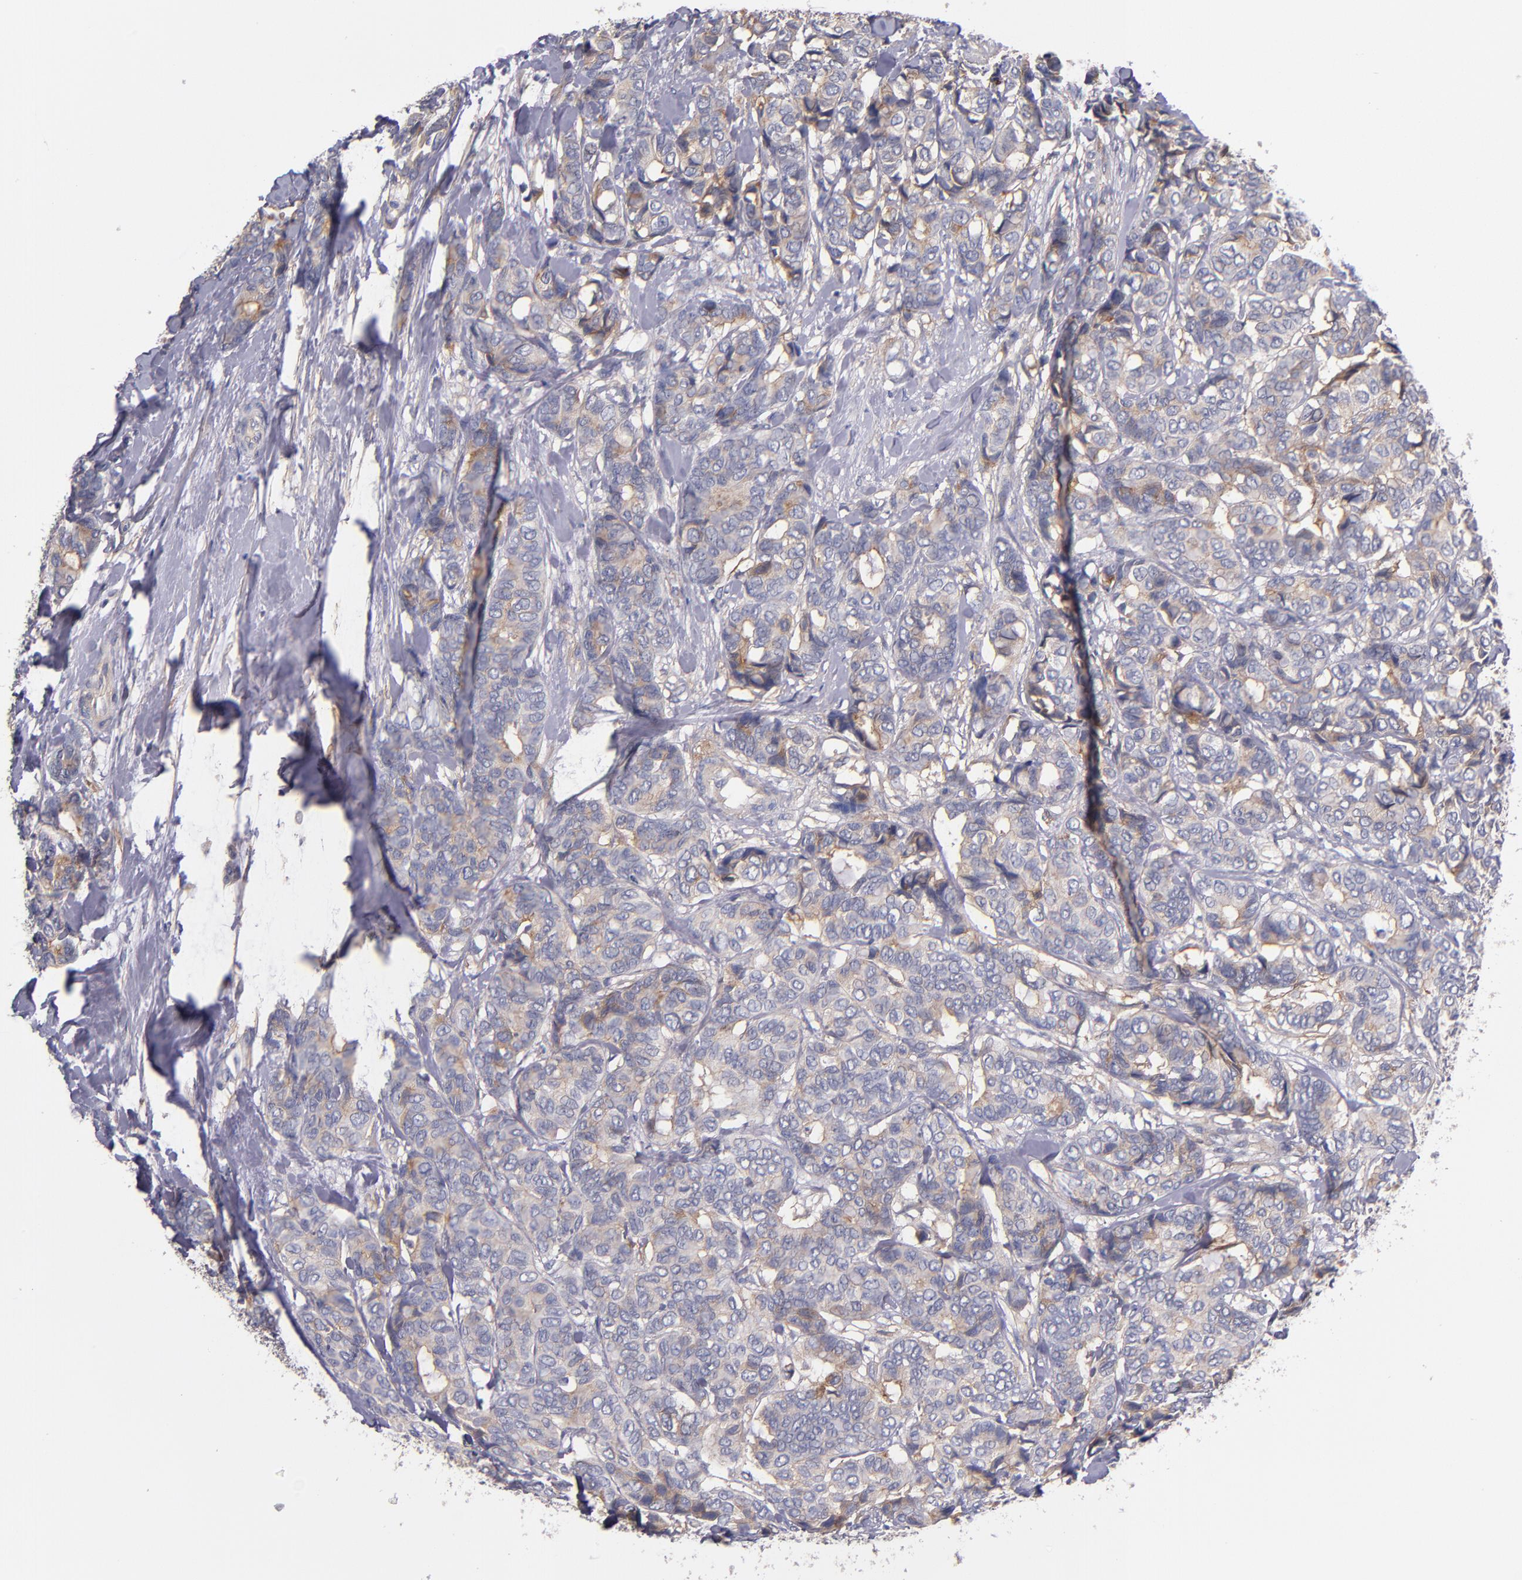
{"staining": {"intensity": "weak", "quantity": ">75%", "location": "cytoplasmic/membranous"}, "tissue": "breast cancer", "cell_type": "Tumor cells", "image_type": "cancer", "snomed": [{"axis": "morphology", "description": "Duct carcinoma"}, {"axis": "topography", "description": "Breast"}], "caption": "Immunohistochemistry (IHC) photomicrograph of neoplastic tissue: breast cancer (infiltrating ductal carcinoma) stained using IHC exhibits low levels of weak protein expression localized specifically in the cytoplasmic/membranous of tumor cells, appearing as a cytoplasmic/membranous brown color.", "gene": "PLSCR4", "patient": {"sex": "female", "age": 87}}